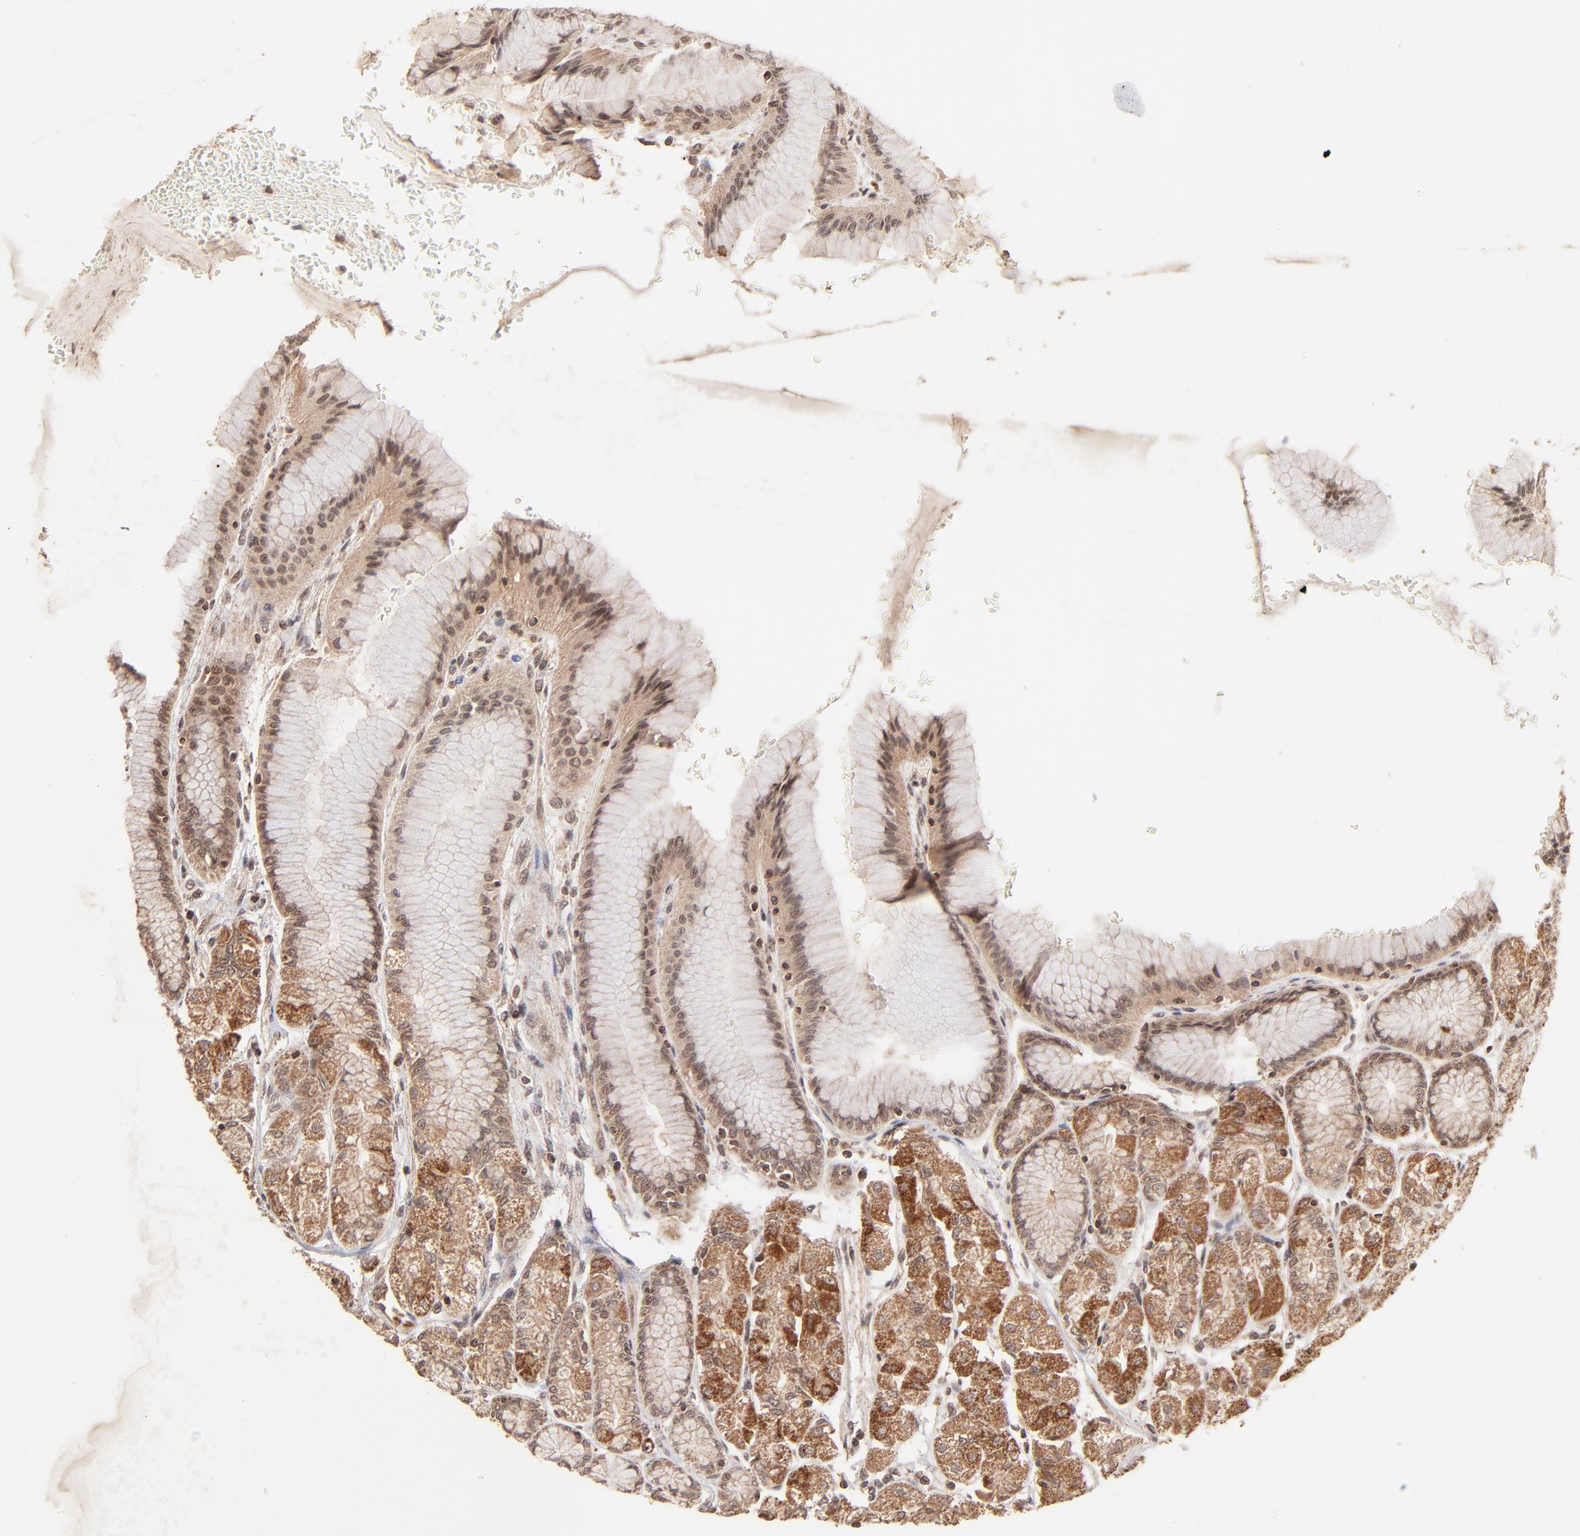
{"staining": {"intensity": "strong", "quantity": ">75%", "location": "cytoplasmic/membranous"}, "tissue": "stomach", "cell_type": "Glandular cells", "image_type": "normal", "snomed": [{"axis": "morphology", "description": "Normal tissue, NOS"}, {"axis": "morphology", "description": "Adenocarcinoma, NOS"}, {"axis": "topography", "description": "Stomach"}, {"axis": "topography", "description": "Stomach, lower"}], "caption": "Strong cytoplasmic/membranous expression is appreciated in approximately >75% of glandular cells in unremarkable stomach.", "gene": "MED15", "patient": {"sex": "female", "age": 65}}